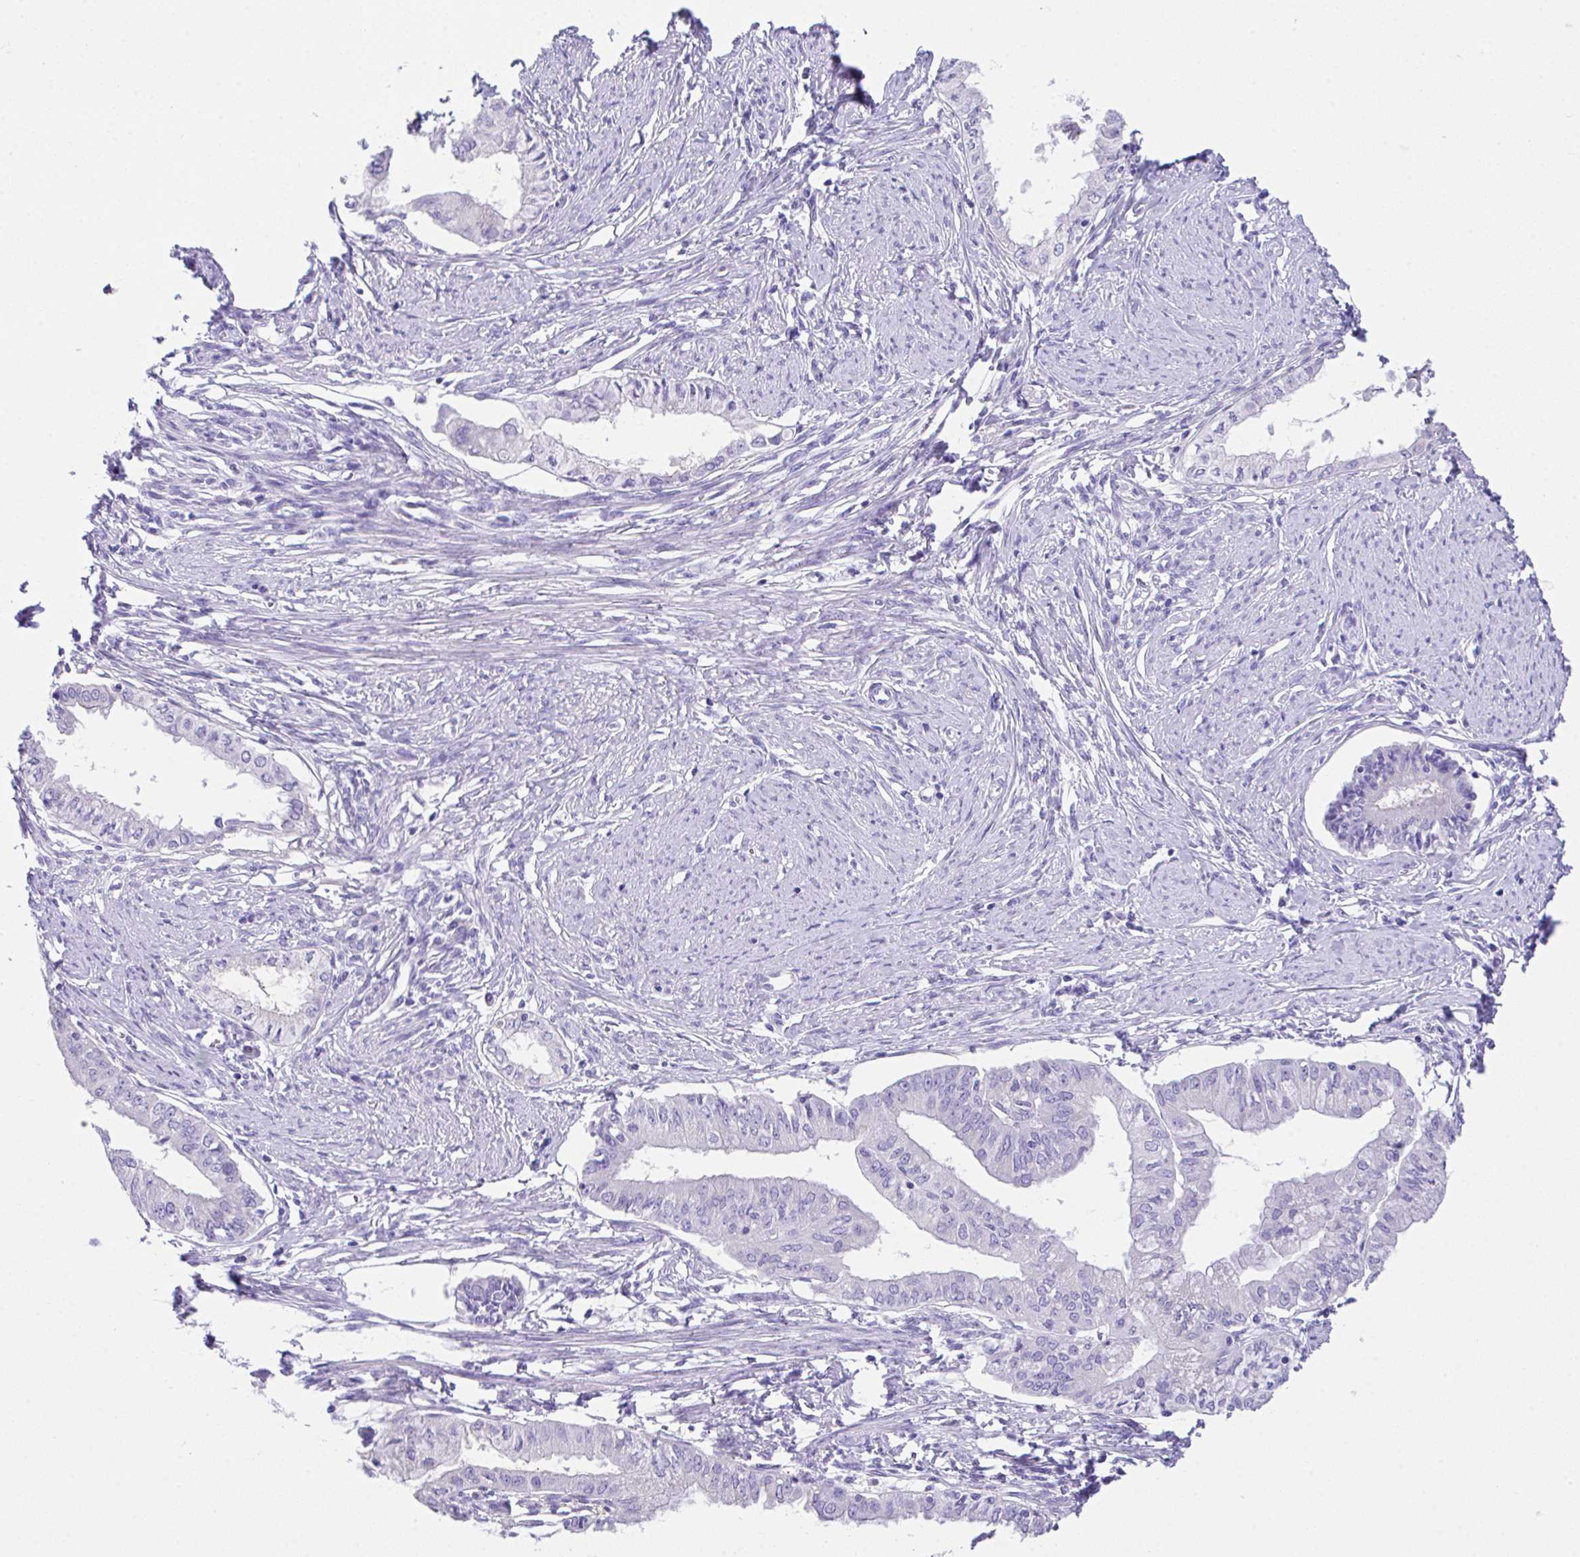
{"staining": {"intensity": "negative", "quantity": "none", "location": "none"}, "tissue": "endometrial cancer", "cell_type": "Tumor cells", "image_type": "cancer", "snomed": [{"axis": "morphology", "description": "Adenocarcinoma, NOS"}, {"axis": "topography", "description": "Endometrium"}], "caption": "IHC histopathology image of neoplastic tissue: endometrial cancer stained with DAB demonstrates no significant protein staining in tumor cells.", "gene": "SLC16A6", "patient": {"sex": "female", "age": 76}}